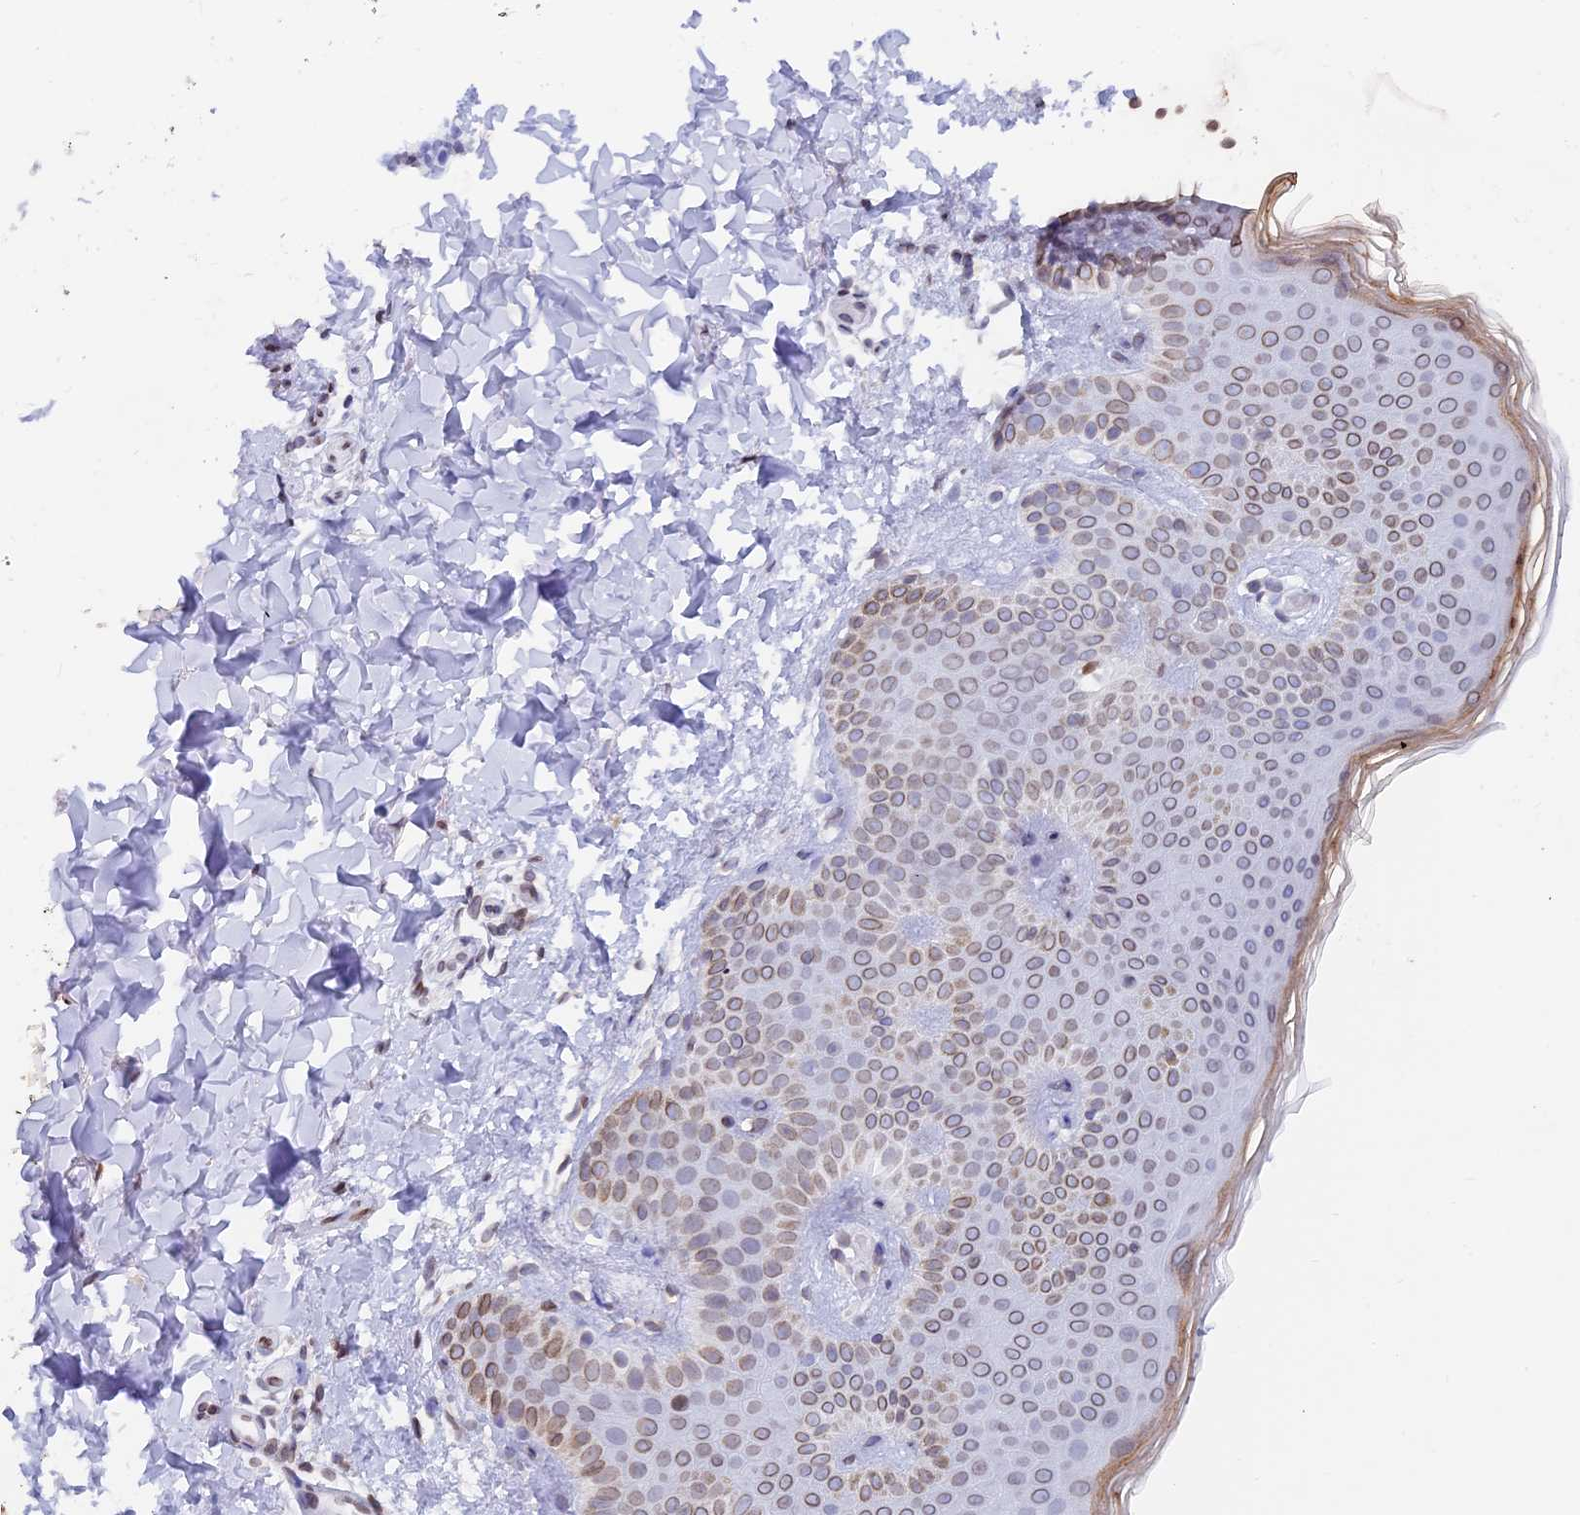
{"staining": {"intensity": "moderate", "quantity": ">75%", "location": "cytoplasmic/membranous,nuclear"}, "tissue": "skin", "cell_type": "Fibroblasts", "image_type": "normal", "snomed": [{"axis": "morphology", "description": "Normal tissue, NOS"}, {"axis": "topography", "description": "Skin"}], "caption": "An immunohistochemistry (IHC) histopathology image of normal tissue is shown. Protein staining in brown shows moderate cytoplasmic/membranous,nuclear positivity in skin within fibroblasts. (brown staining indicates protein expression, while blue staining denotes nuclei).", "gene": "TMPRSS7", "patient": {"sex": "male", "age": 36}}